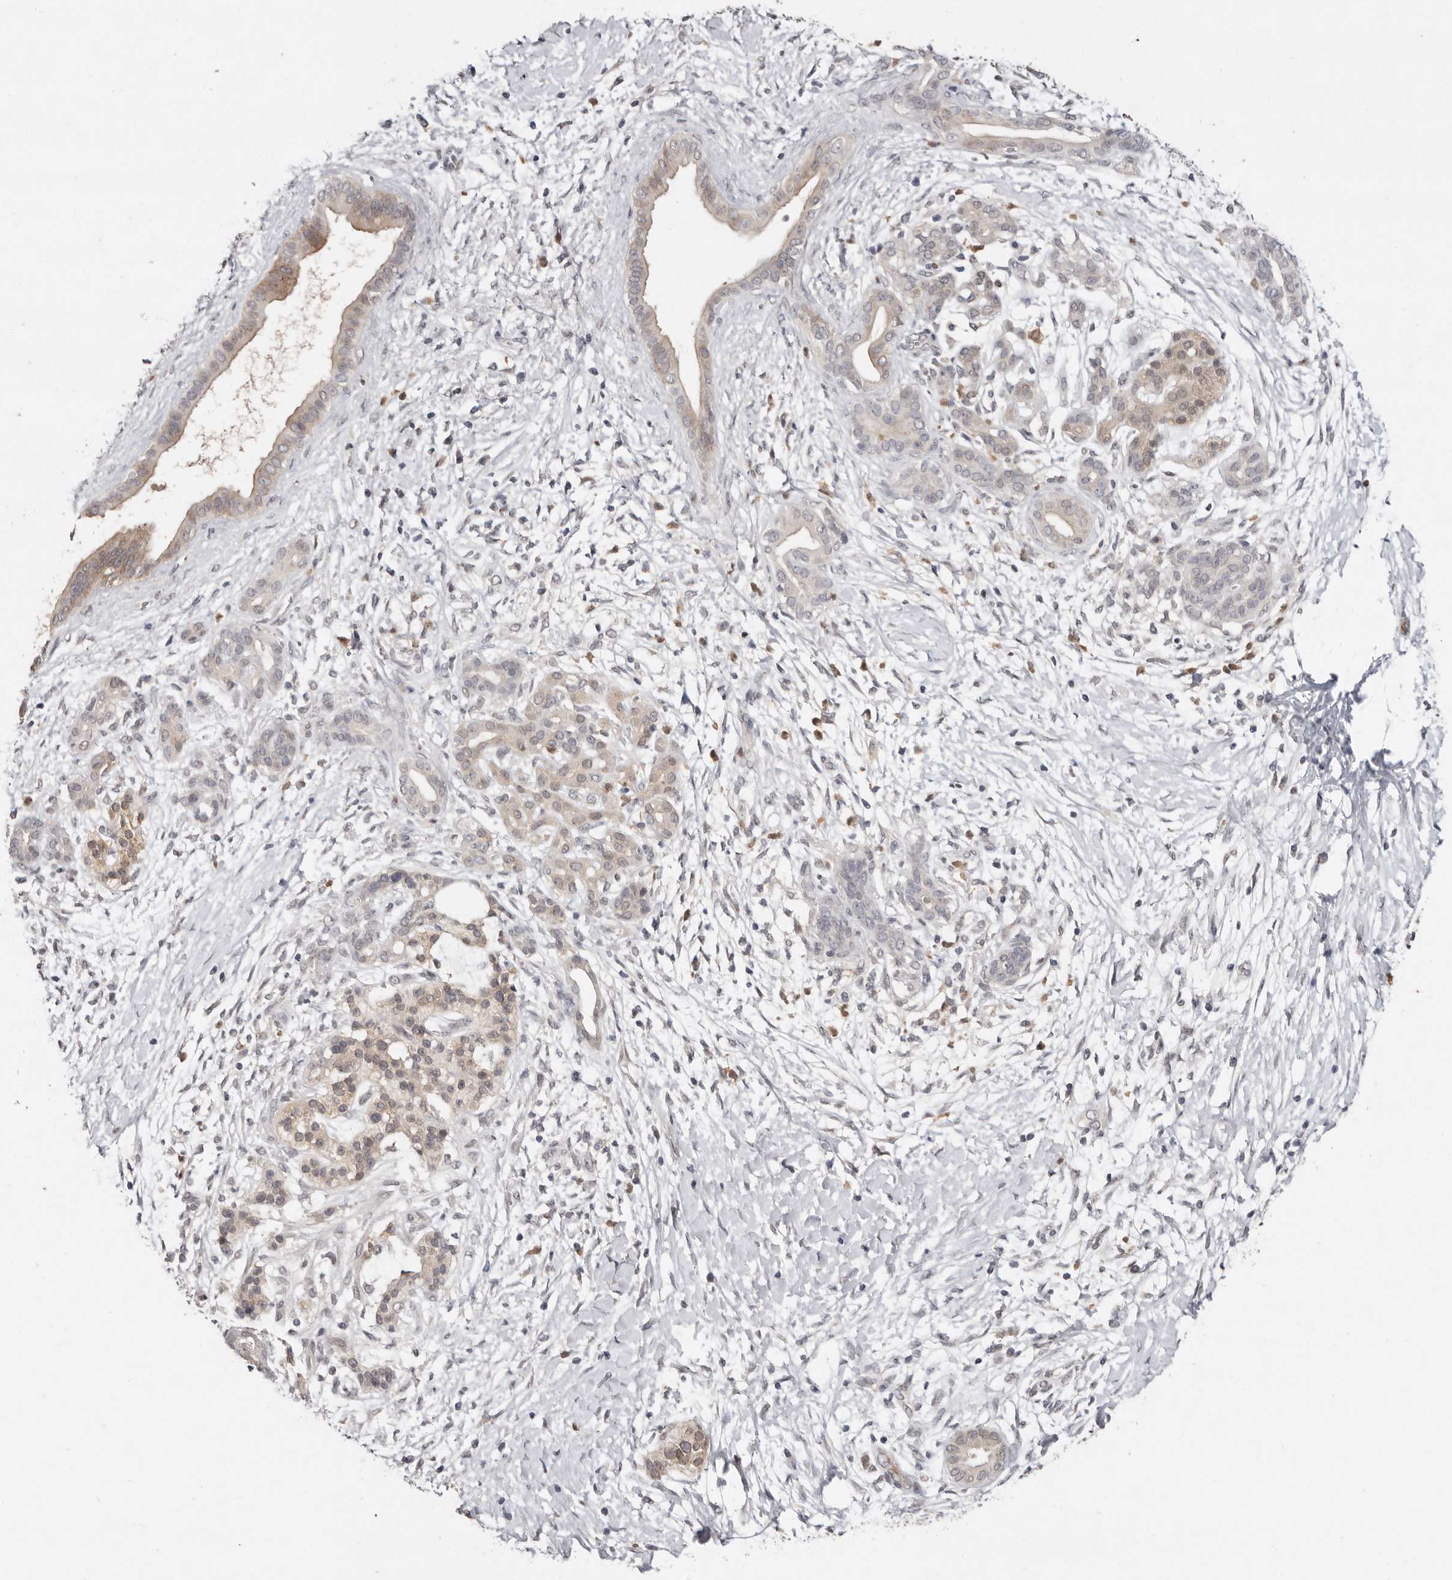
{"staining": {"intensity": "weak", "quantity": "25%-75%", "location": "cytoplasmic/membranous"}, "tissue": "pancreatic cancer", "cell_type": "Tumor cells", "image_type": "cancer", "snomed": [{"axis": "morphology", "description": "Adenocarcinoma, NOS"}, {"axis": "topography", "description": "Pancreas"}], "caption": "This is an image of immunohistochemistry (IHC) staining of pancreatic cancer, which shows weak staining in the cytoplasmic/membranous of tumor cells.", "gene": "SULT1E1", "patient": {"sex": "male", "age": 58}}